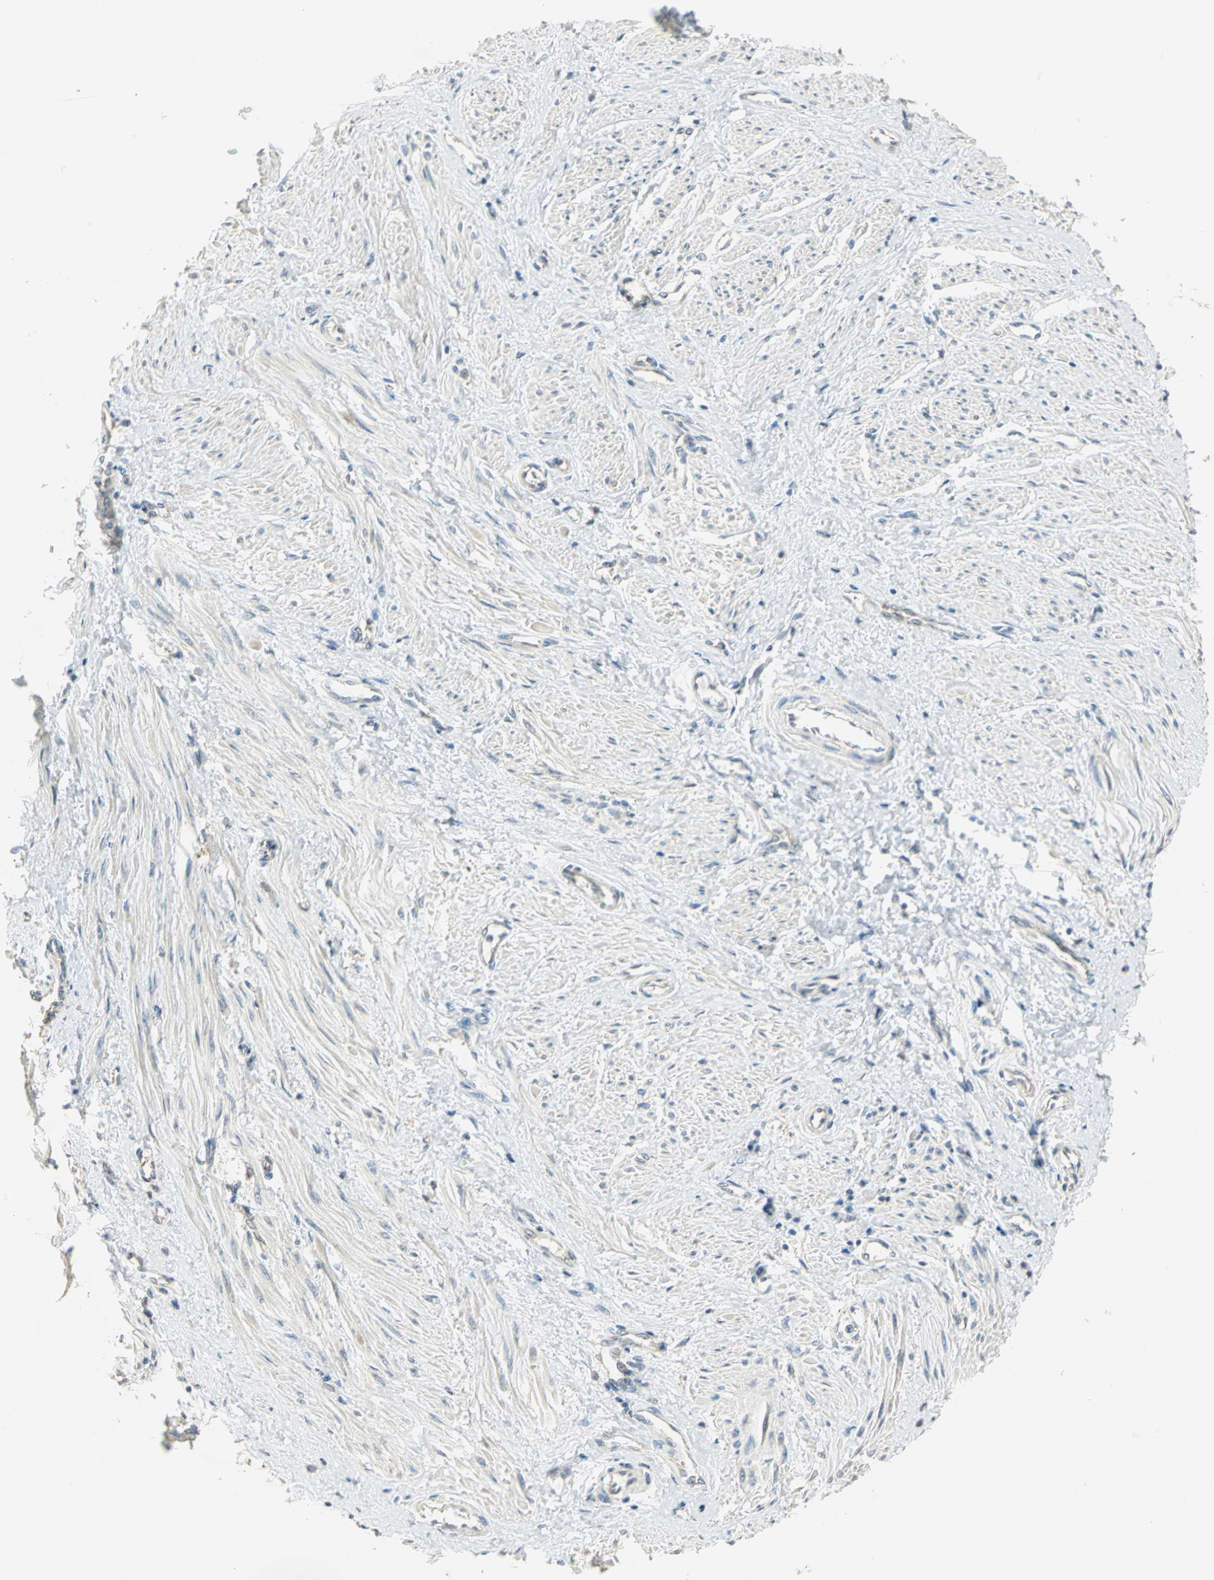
{"staining": {"intensity": "weak", "quantity": "25%-75%", "location": "cytoplasmic/membranous"}, "tissue": "smooth muscle", "cell_type": "Smooth muscle cells", "image_type": "normal", "snomed": [{"axis": "morphology", "description": "Normal tissue, NOS"}, {"axis": "topography", "description": "Smooth muscle"}, {"axis": "topography", "description": "Uterus"}], "caption": "Immunohistochemical staining of unremarkable human smooth muscle demonstrates weak cytoplasmic/membranous protein positivity in approximately 25%-75% of smooth muscle cells. Immunohistochemistry (ihc) stains the protein of interest in brown and the nuclei are stained blue.", "gene": "SHC2", "patient": {"sex": "female", "age": 39}}